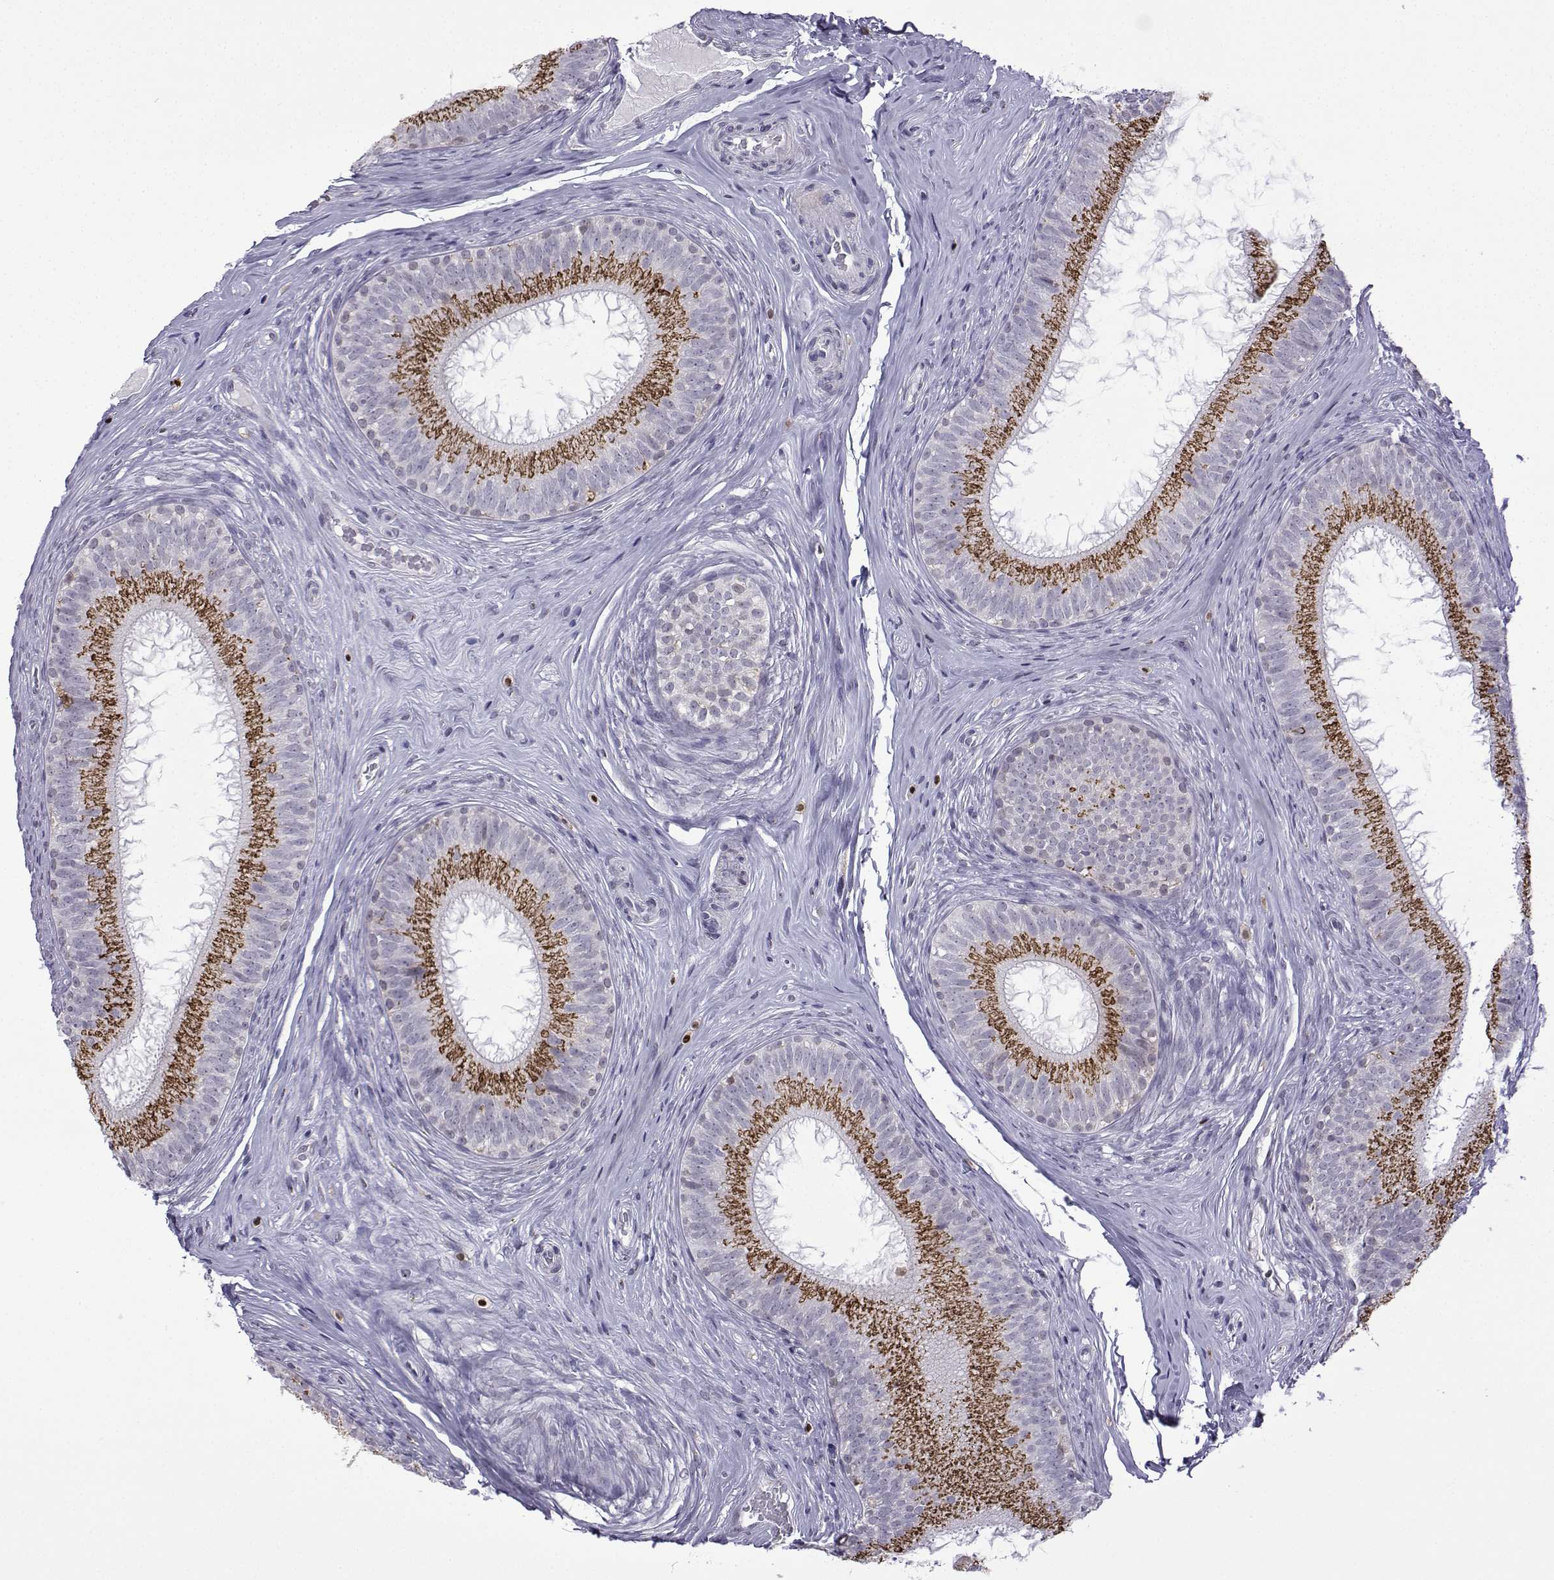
{"staining": {"intensity": "strong", "quantity": "25%-75%", "location": "cytoplasmic/membranous"}, "tissue": "epididymis", "cell_type": "Glandular cells", "image_type": "normal", "snomed": [{"axis": "morphology", "description": "Normal tissue, NOS"}, {"axis": "morphology", "description": "Carcinoma, Embryonal, NOS"}, {"axis": "topography", "description": "Testis"}, {"axis": "topography", "description": "Epididymis"}], "caption": "A histopathology image of epididymis stained for a protein exhibits strong cytoplasmic/membranous brown staining in glandular cells. Immunohistochemistry (ihc) stains the protein in brown and the nuclei are stained blue.", "gene": "HTR7", "patient": {"sex": "male", "age": 24}}